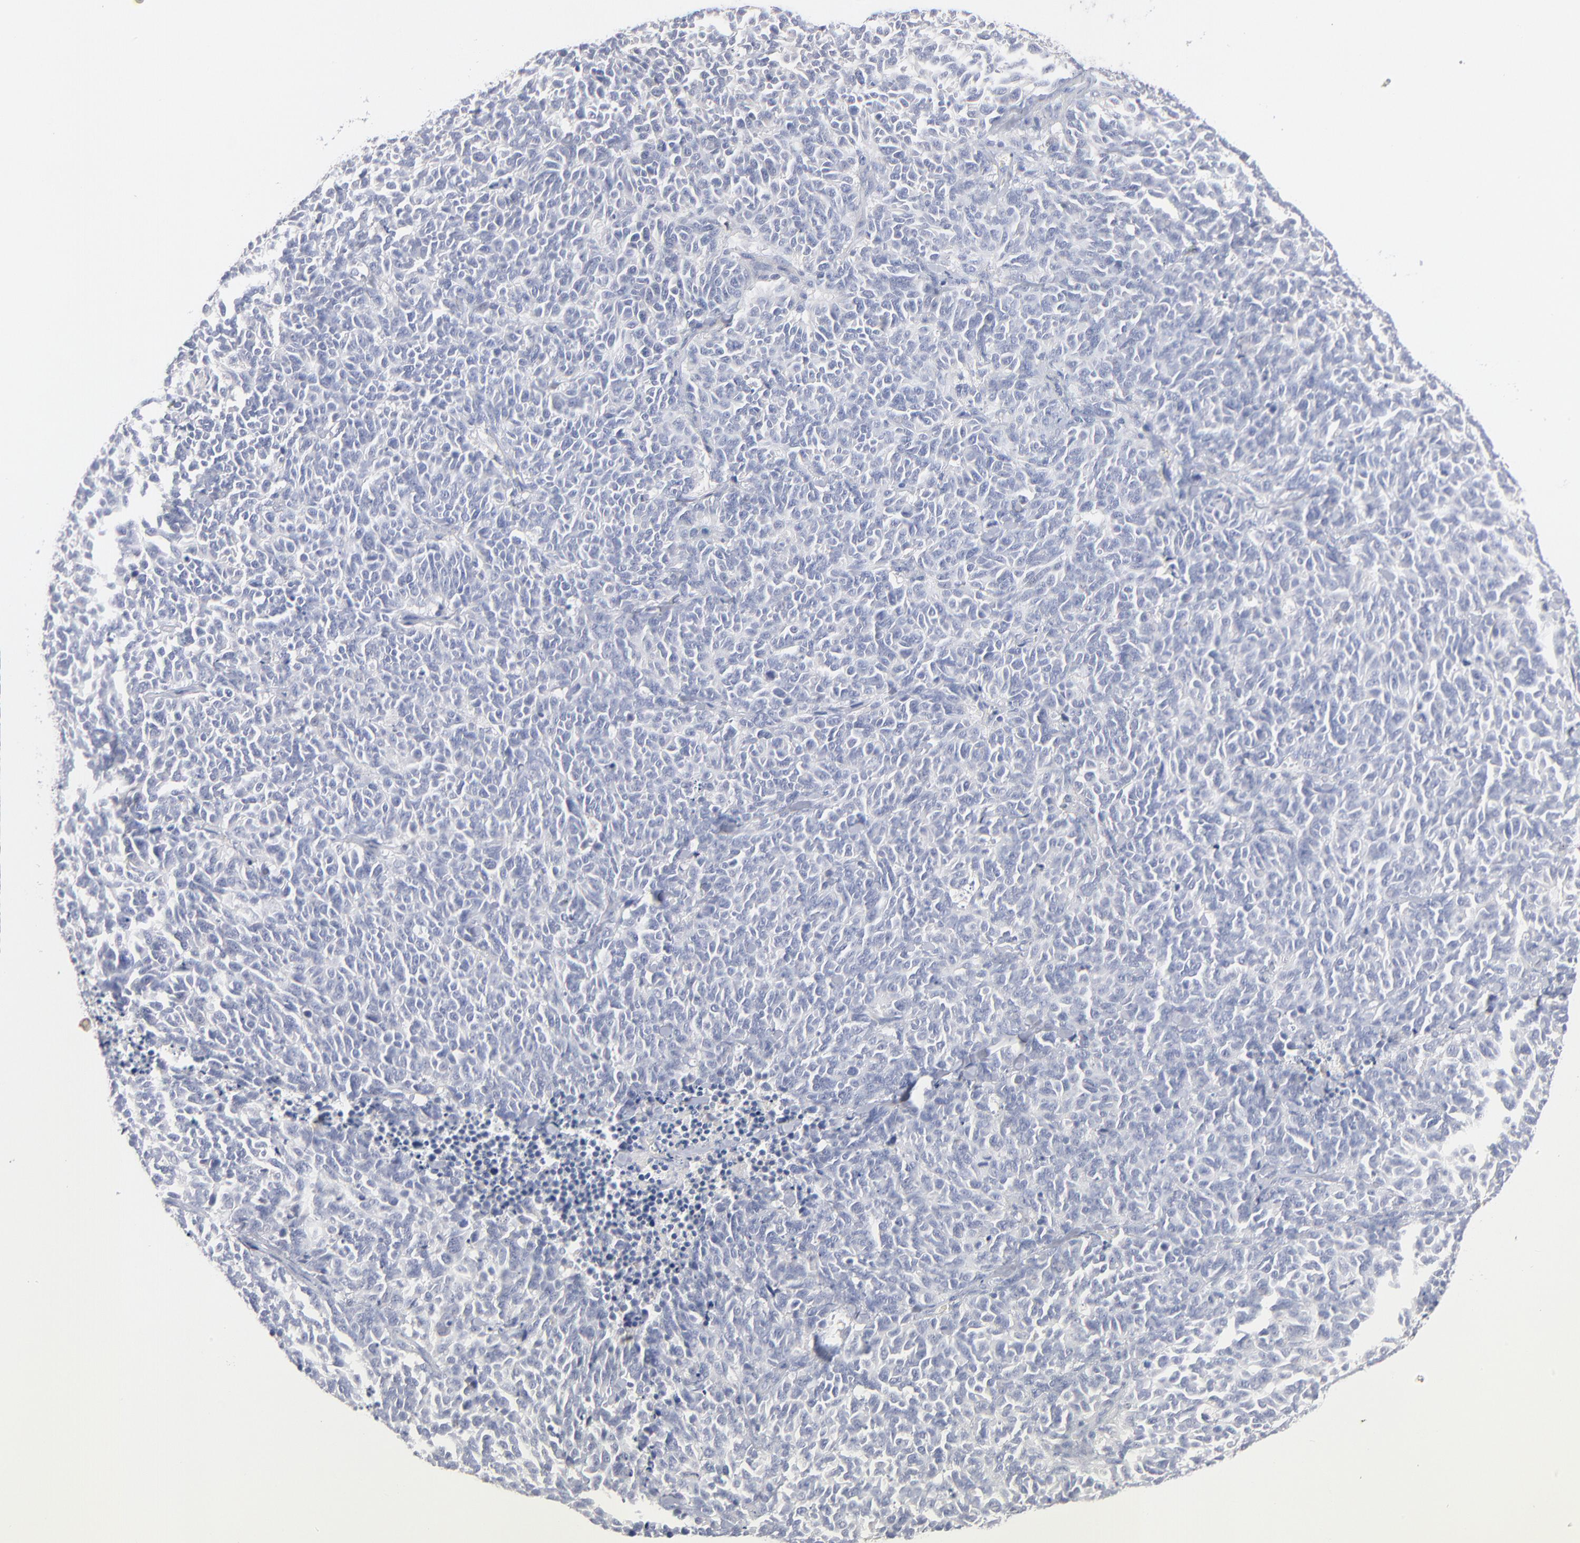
{"staining": {"intensity": "negative", "quantity": "none", "location": "none"}, "tissue": "lung cancer", "cell_type": "Tumor cells", "image_type": "cancer", "snomed": [{"axis": "morphology", "description": "Neoplasm, malignant, NOS"}, {"axis": "topography", "description": "Lung"}], "caption": "The micrograph shows no significant positivity in tumor cells of malignant neoplasm (lung). (Stains: DAB IHC with hematoxylin counter stain, Microscopy: brightfield microscopy at high magnification).", "gene": "F12", "patient": {"sex": "female", "age": 58}}